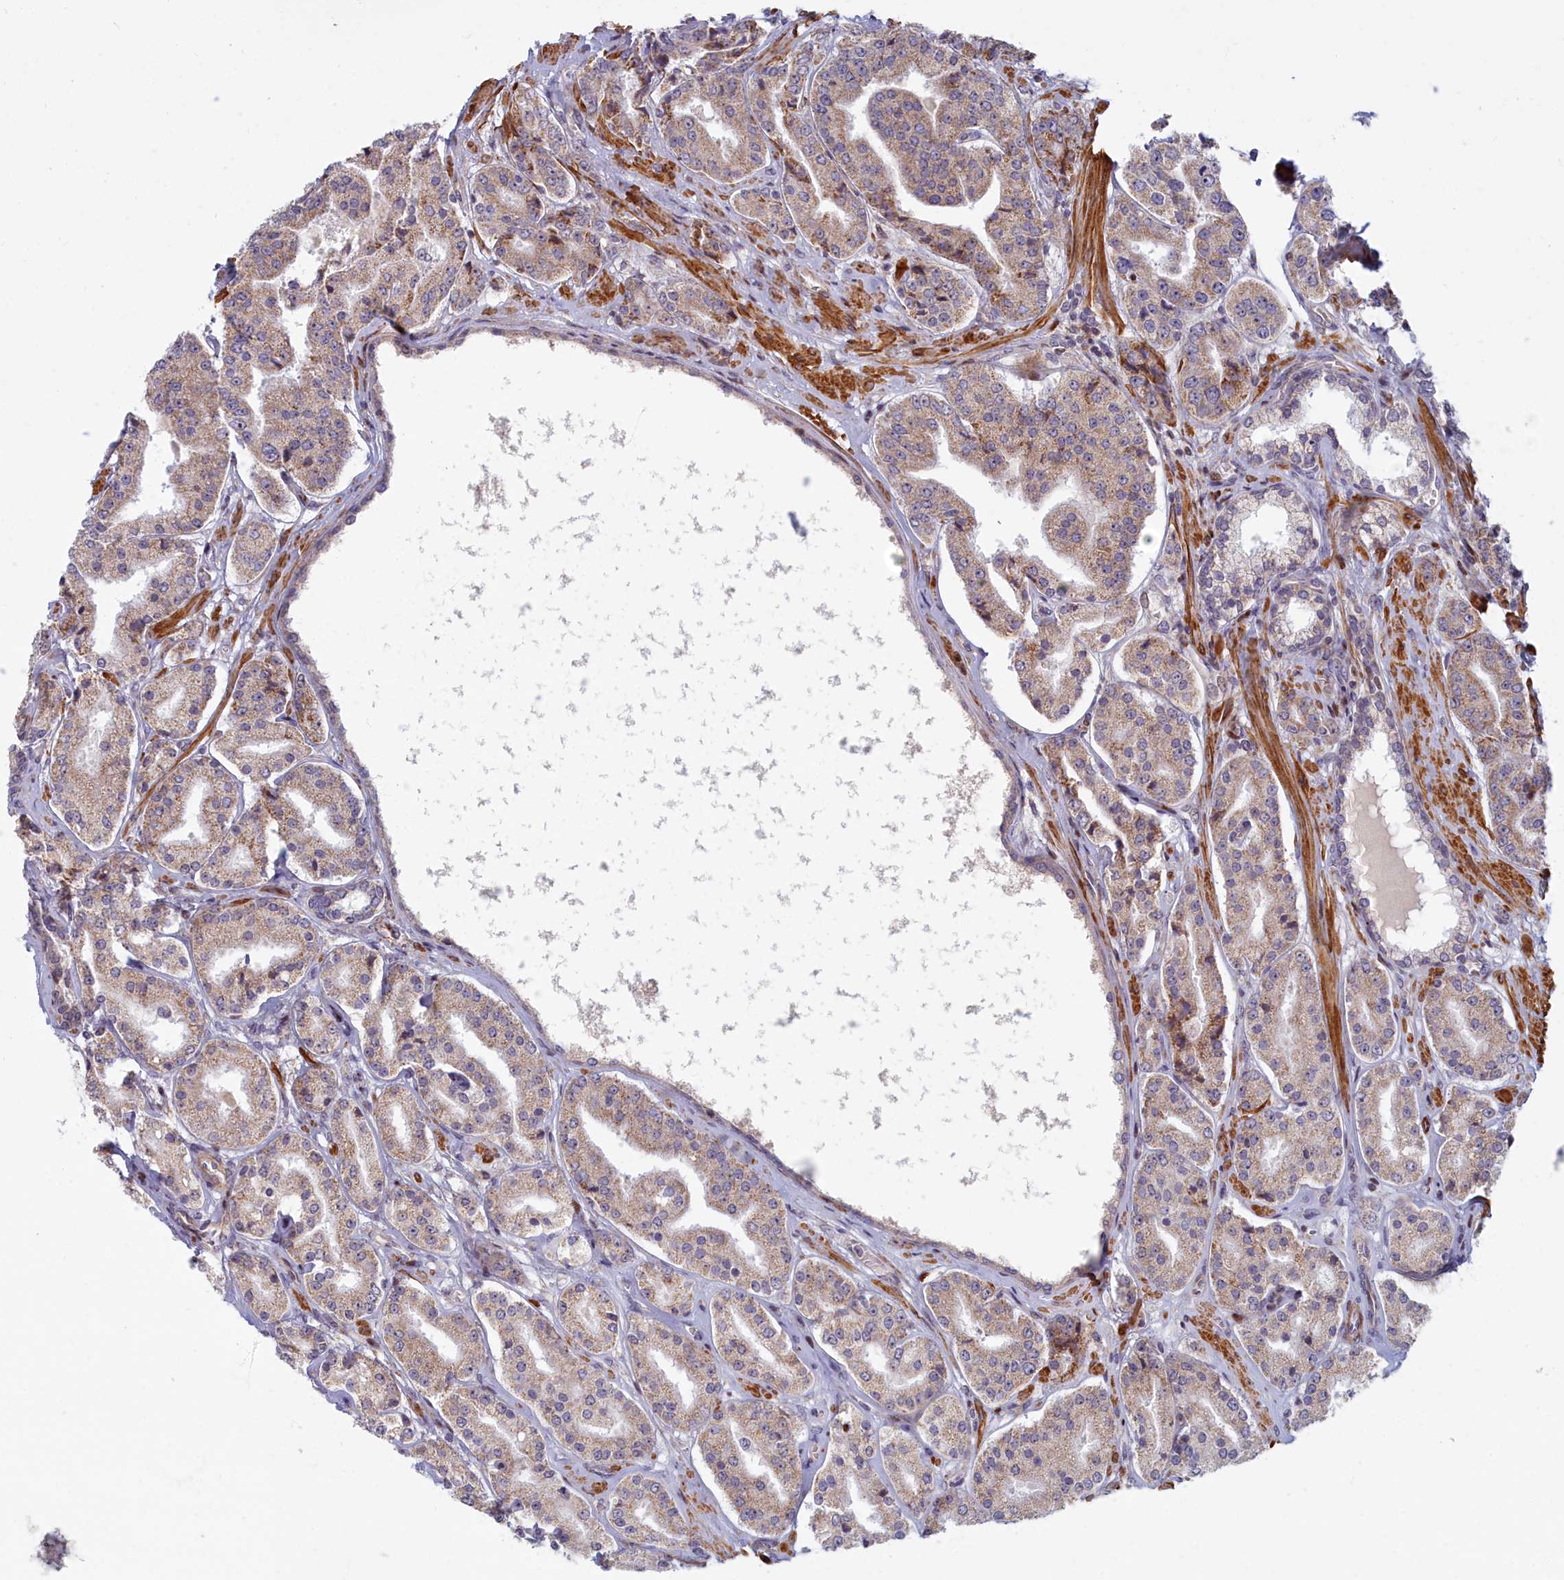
{"staining": {"intensity": "weak", "quantity": ">75%", "location": "cytoplasmic/membranous"}, "tissue": "prostate cancer", "cell_type": "Tumor cells", "image_type": "cancer", "snomed": [{"axis": "morphology", "description": "Adenocarcinoma, High grade"}, {"axis": "topography", "description": "Prostate"}], "caption": "Human prostate cancer (high-grade adenocarcinoma) stained with a protein marker shows weak staining in tumor cells.", "gene": "C15orf40", "patient": {"sex": "male", "age": 63}}